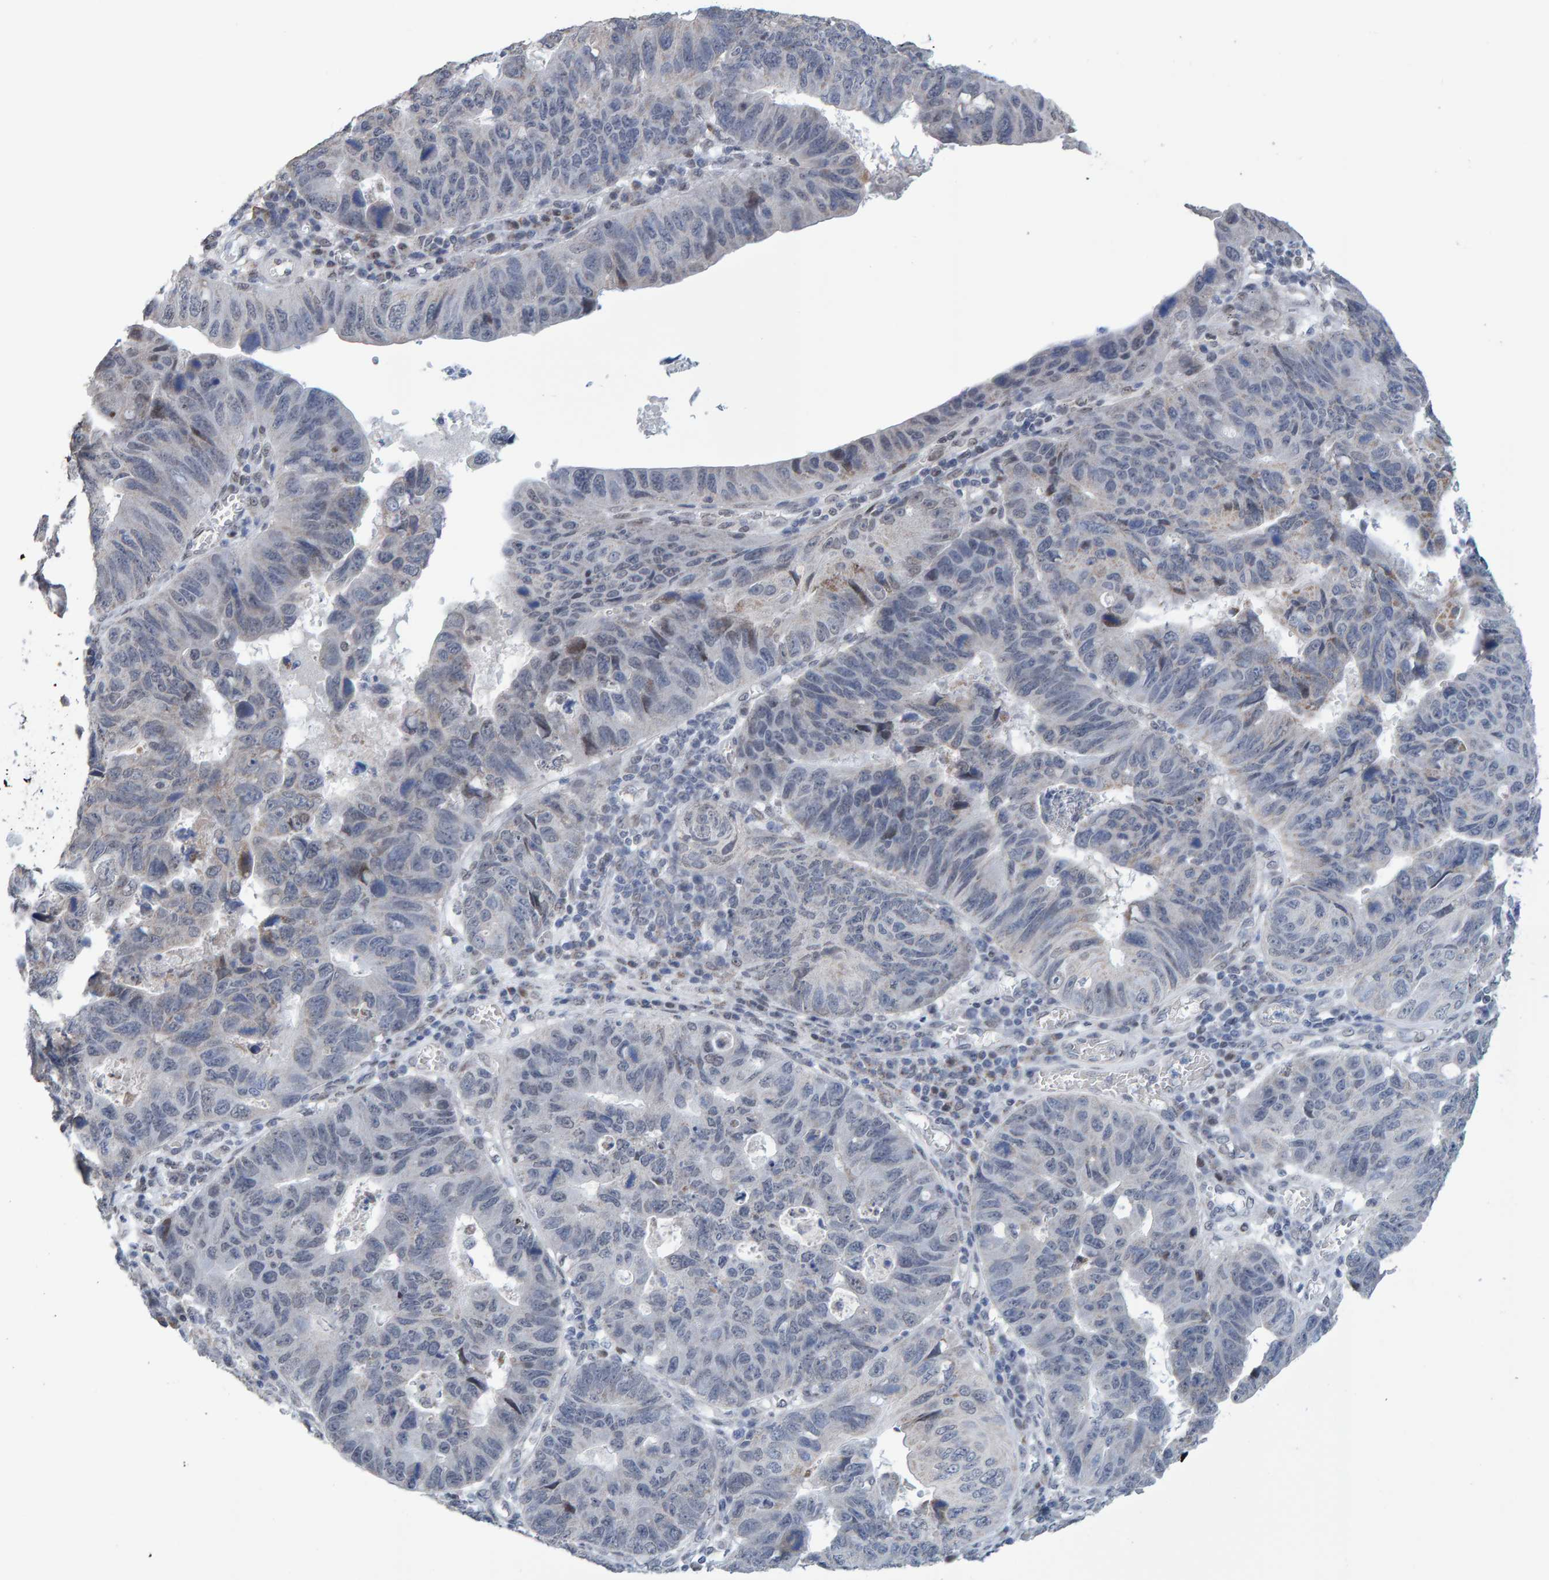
{"staining": {"intensity": "negative", "quantity": "none", "location": "none"}, "tissue": "stomach cancer", "cell_type": "Tumor cells", "image_type": "cancer", "snomed": [{"axis": "morphology", "description": "Adenocarcinoma, NOS"}, {"axis": "topography", "description": "Stomach"}], "caption": "Tumor cells show no significant protein expression in stomach cancer.", "gene": "USP43", "patient": {"sex": "male", "age": 59}}